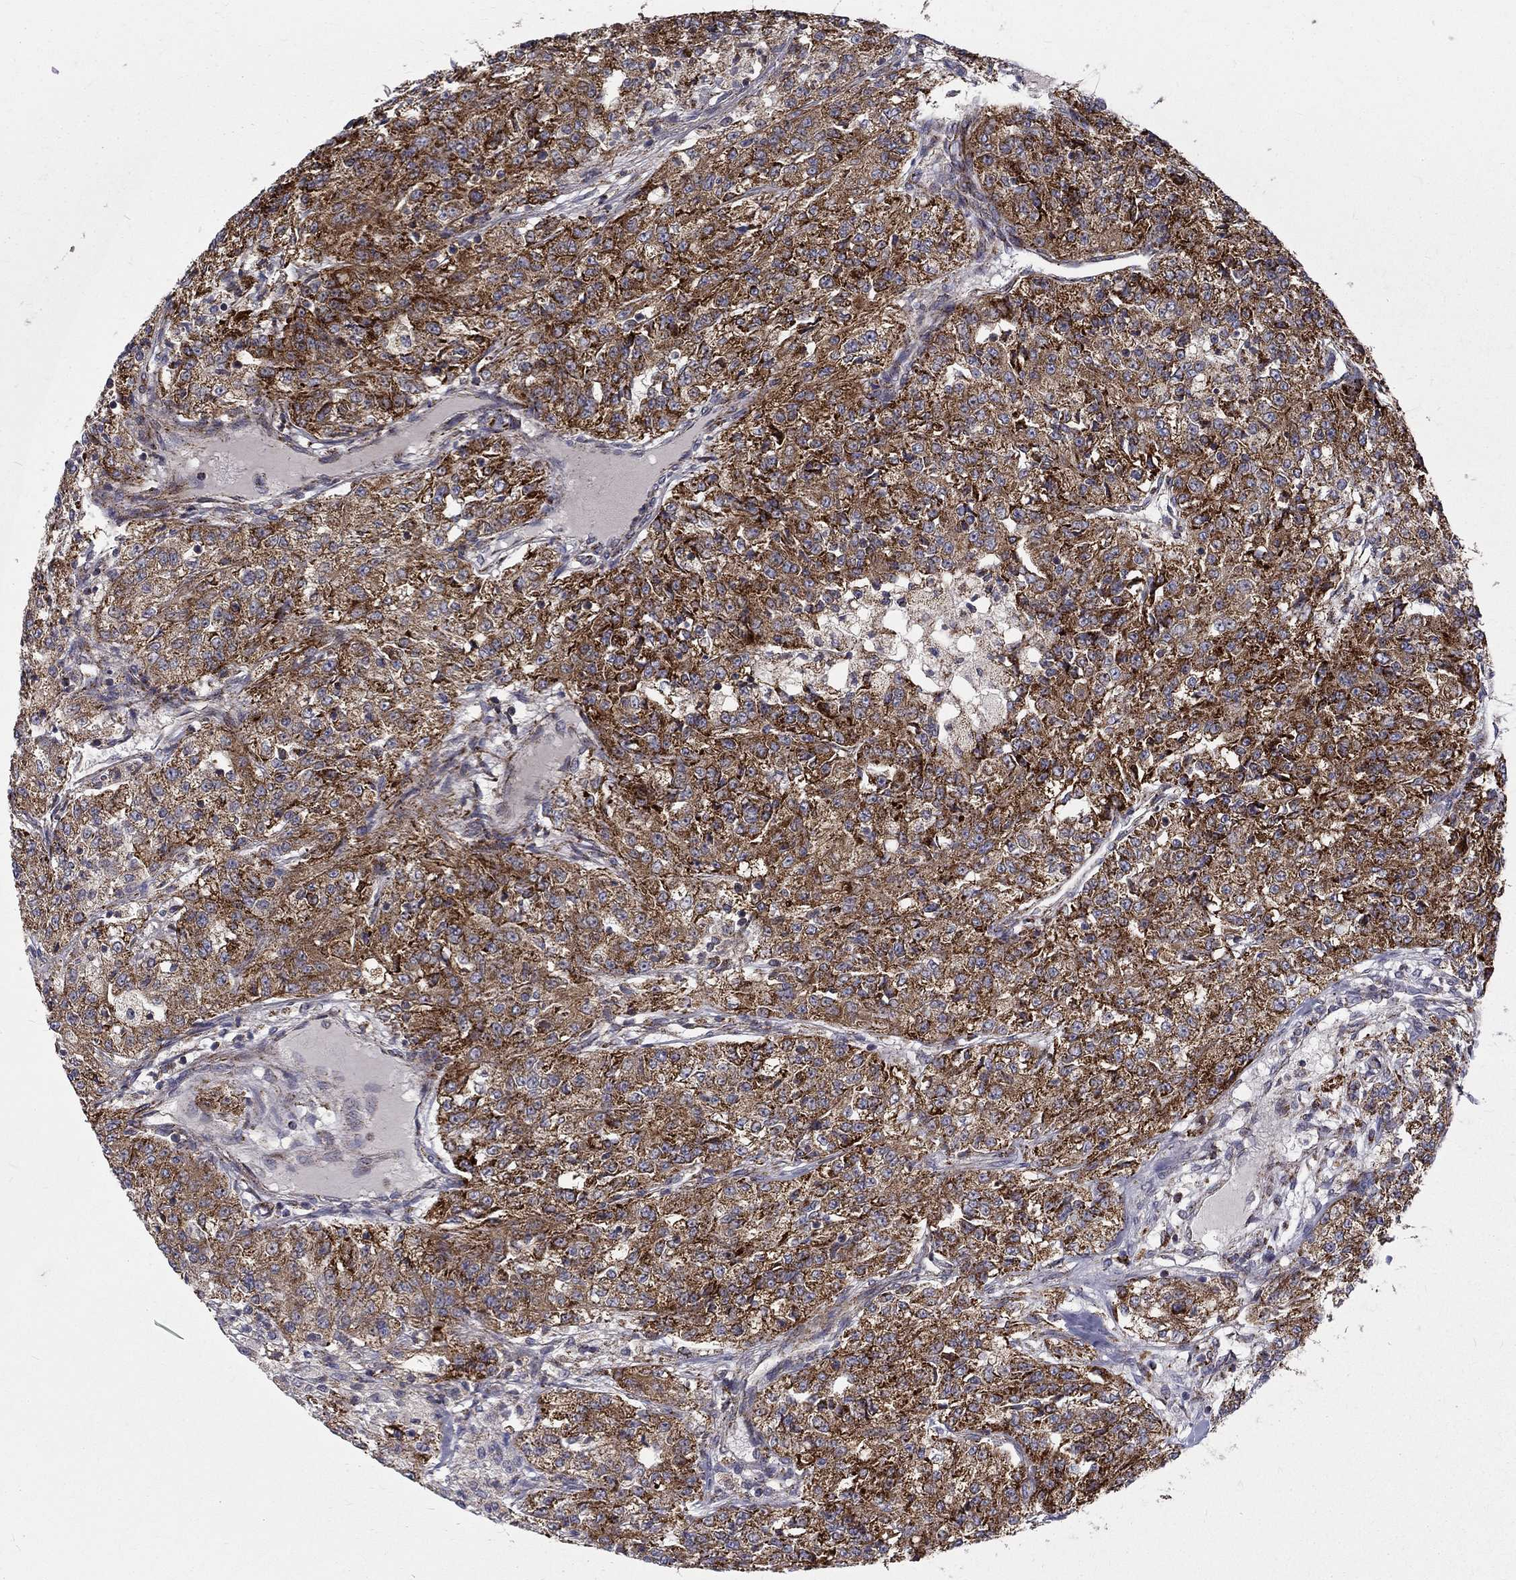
{"staining": {"intensity": "strong", "quantity": ">75%", "location": "cytoplasmic/membranous"}, "tissue": "renal cancer", "cell_type": "Tumor cells", "image_type": "cancer", "snomed": [{"axis": "morphology", "description": "Adenocarcinoma, NOS"}, {"axis": "topography", "description": "Kidney"}], "caption": "A brown stain labels strong cytoplasmic/membranous positivity of a protein in human renal cancer (adenocarcinoma) tumor cells.", "gene": "ALDH1B1", "patient": {"sex": "female", "age": 63}}